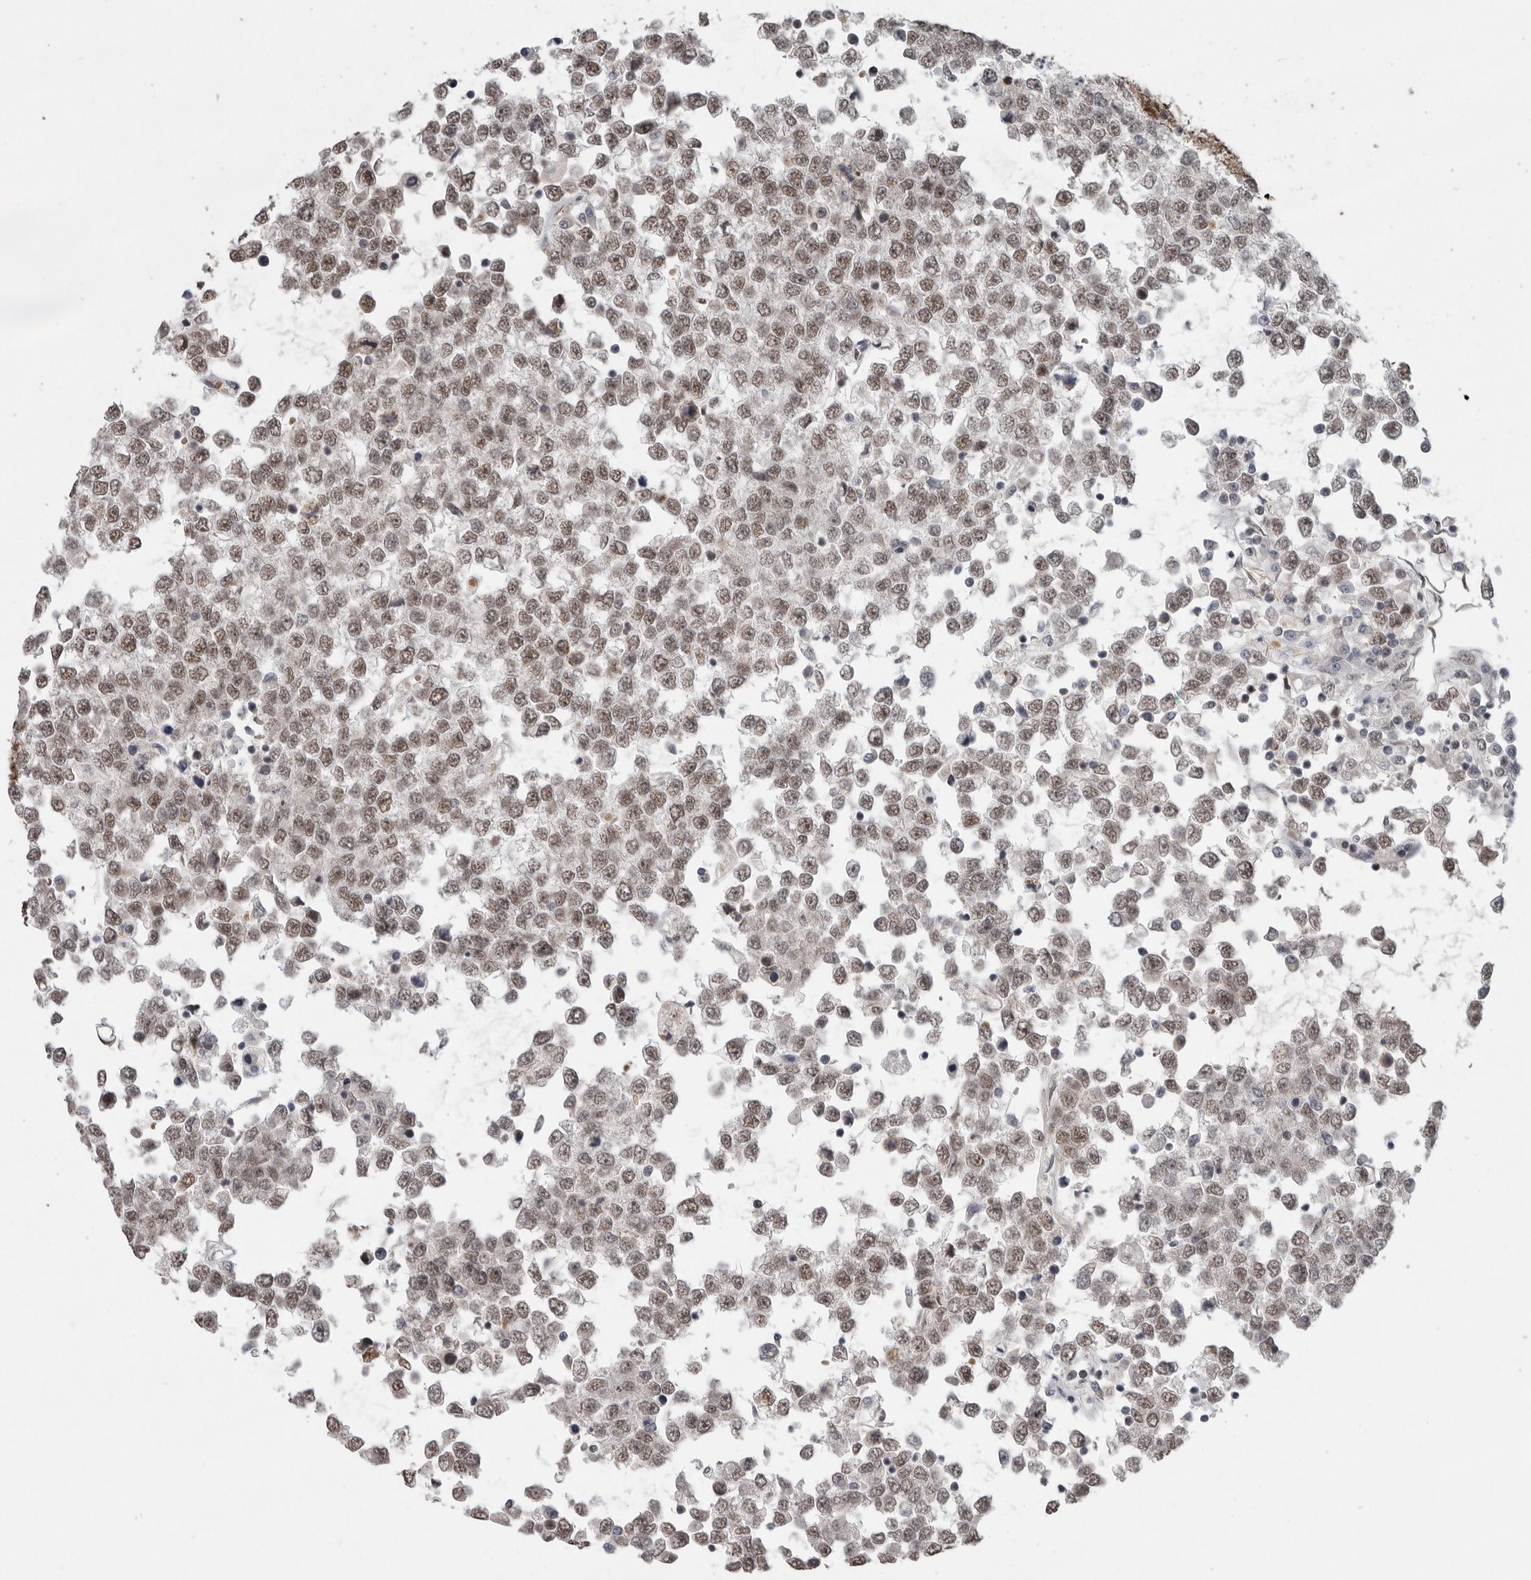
{"staining": {"intensity": "weak", "quantity": ">75%", "location": "nuclear"}, "tissue": "testis cancer", "cell_type": "Tumor cells", "image_type": "cancer", "snomed": [{"axis": "morphology", "description": "Seminoma, NOS"}, {"axis": "topography", "description": "Testis"}], "caption": "Protein expression by IHC demonstrates weak nuclear expression in about >75% of tumor cells in testis seminoma. (Brightfield microscopy of DAB IHC at high magnification).", "gene": "PPP1R10", "patient": {"sex": "male", "age": 65}}